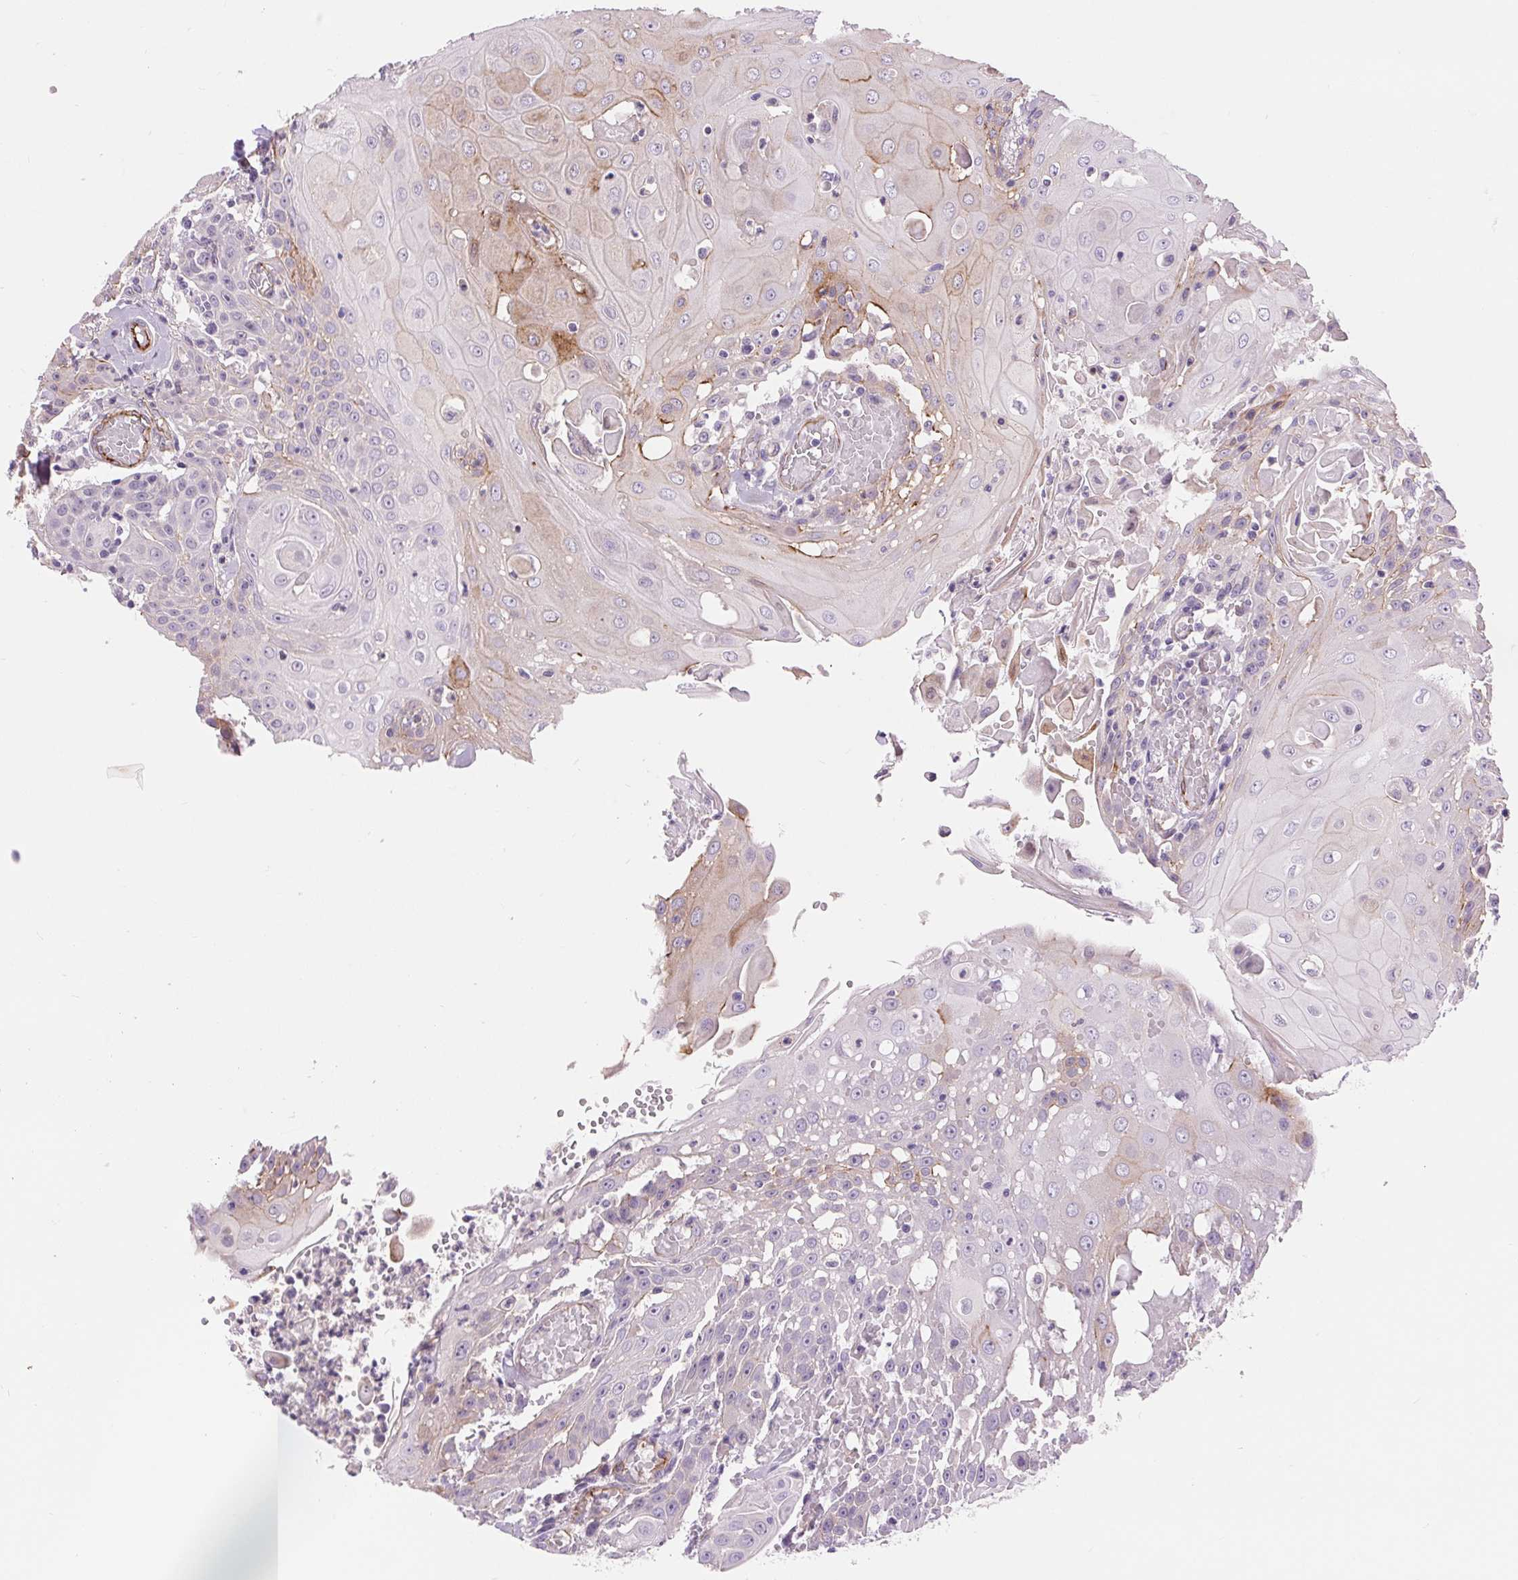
{"staining": {"intensity": "moderate", "quantity": "<25%", "location": "cytoplasmic/membranous"}, "tissue": "head and neck cancer", "cell_type": "Tumor cells", "image_type": "cancer", "snomed": [{"axis": "morphology", "description": "Normal tissue, NOS"}, {"axis": "morphology", "description": "Squamous cell carcinoma, NOS"}, {"axis": "topography", "description": "Oral tissue"}, {"axis": "topography", "description": "Head-Neck"}], "caption": "This image exhibits immunohistochemistry (IHC) staining of head and neck cancer (squamous cell carcinoma), with low moderate cytoplasmic/membranous expression in approximately <25% of tumor cells.", "gene": "DIXDC1", "patient": {"sex": "female", "age": 55}}